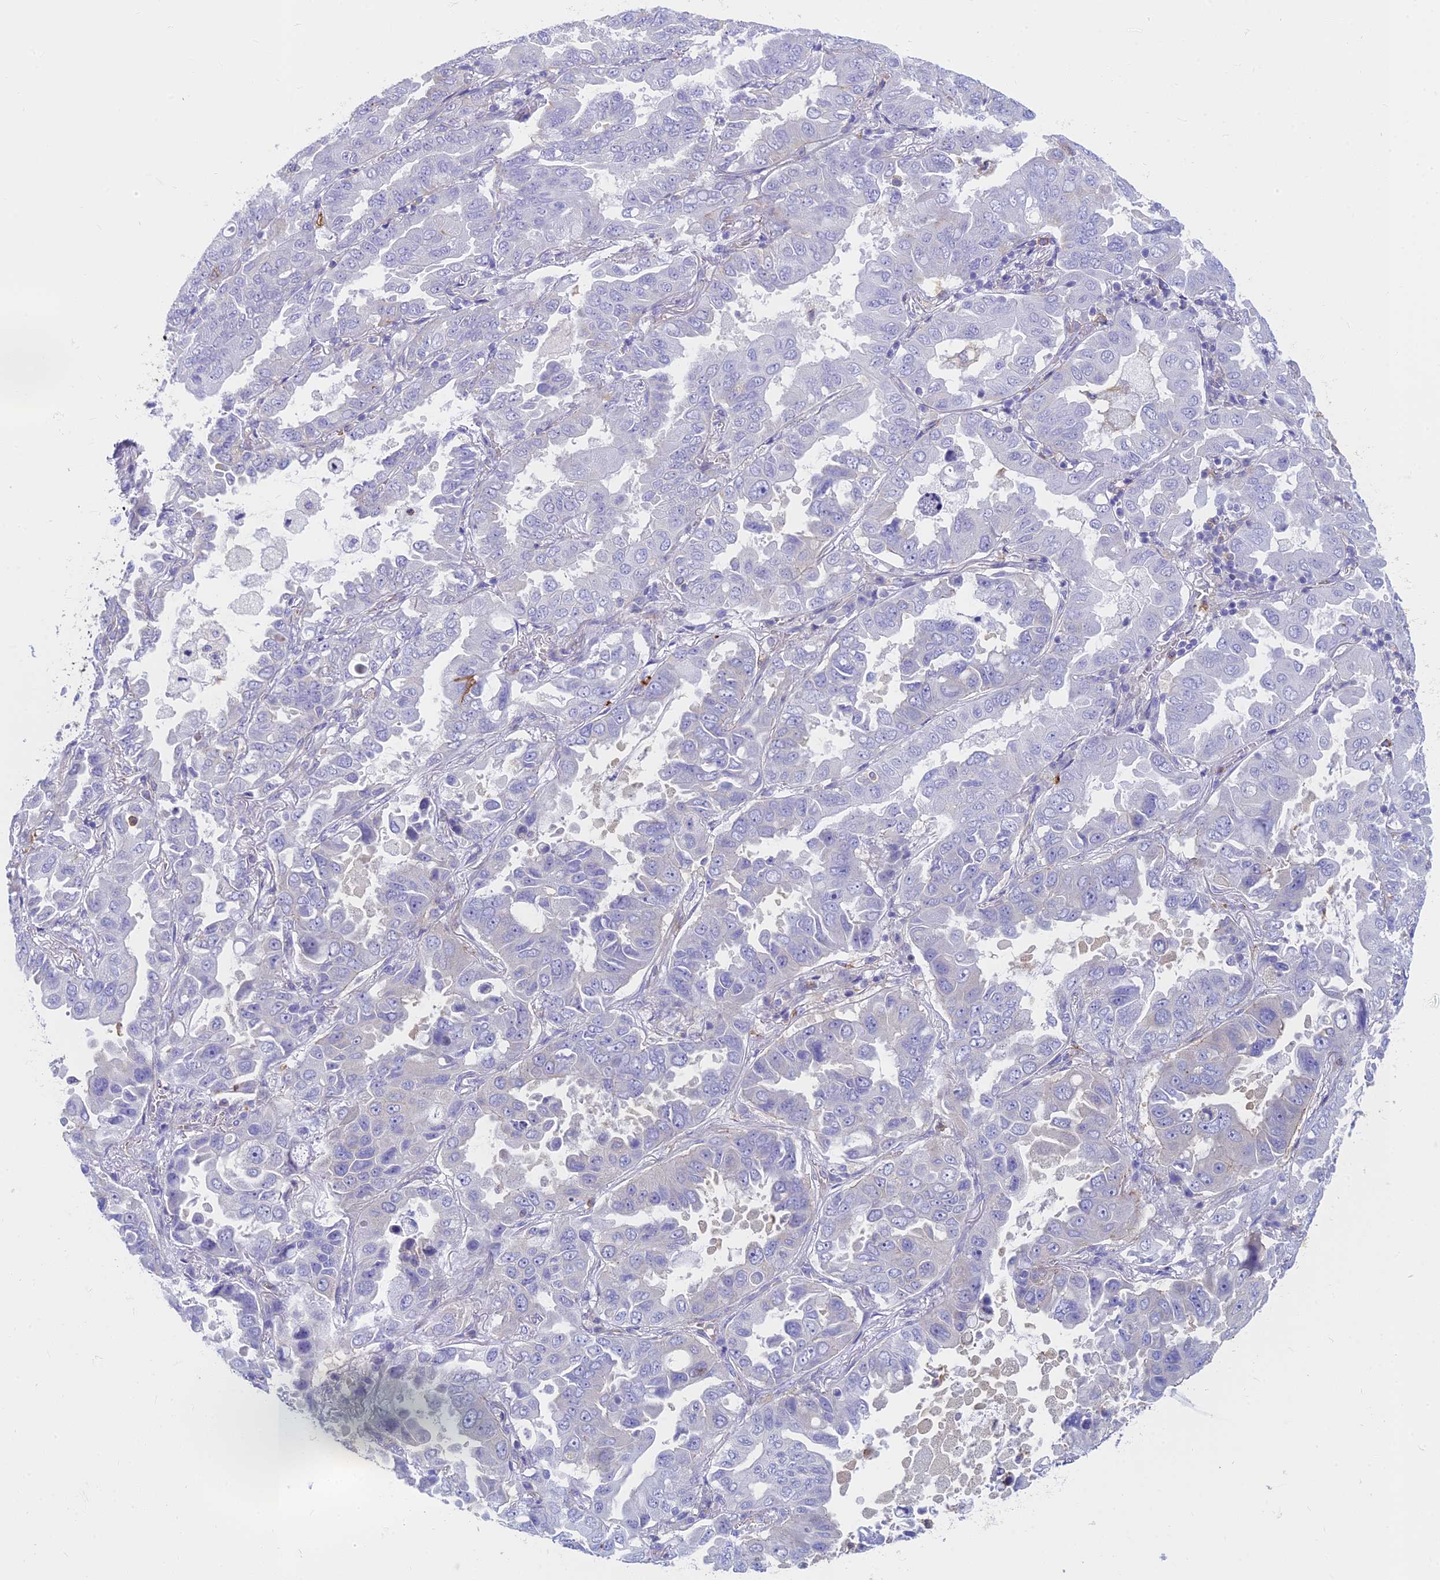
{"staining": {"intensity": "negative", "quantity": "none", "location": "none"}, "tissue": "lung cancer", "cell_type": "Tumor cells", "image_type": "cancer", "snomed": [{"axis": "morphology", "description": "Adenocarcinoma, NOS"}, {"axis": "topography", "description": "Lung"}], "caption": "This photomicrograph is of lung cancer stained with immunohistochemistry to label a protein in brown with the nuclei are counter-stained blue. There is no staining in tumor cells. (DAB (3,3'-diaminobenzidine) immunohistochemistry (IHC) visualized using brightfield microscopy, high magnification).", "gene": "STRN4", "patient": {"sex": "male", "age": 64}}